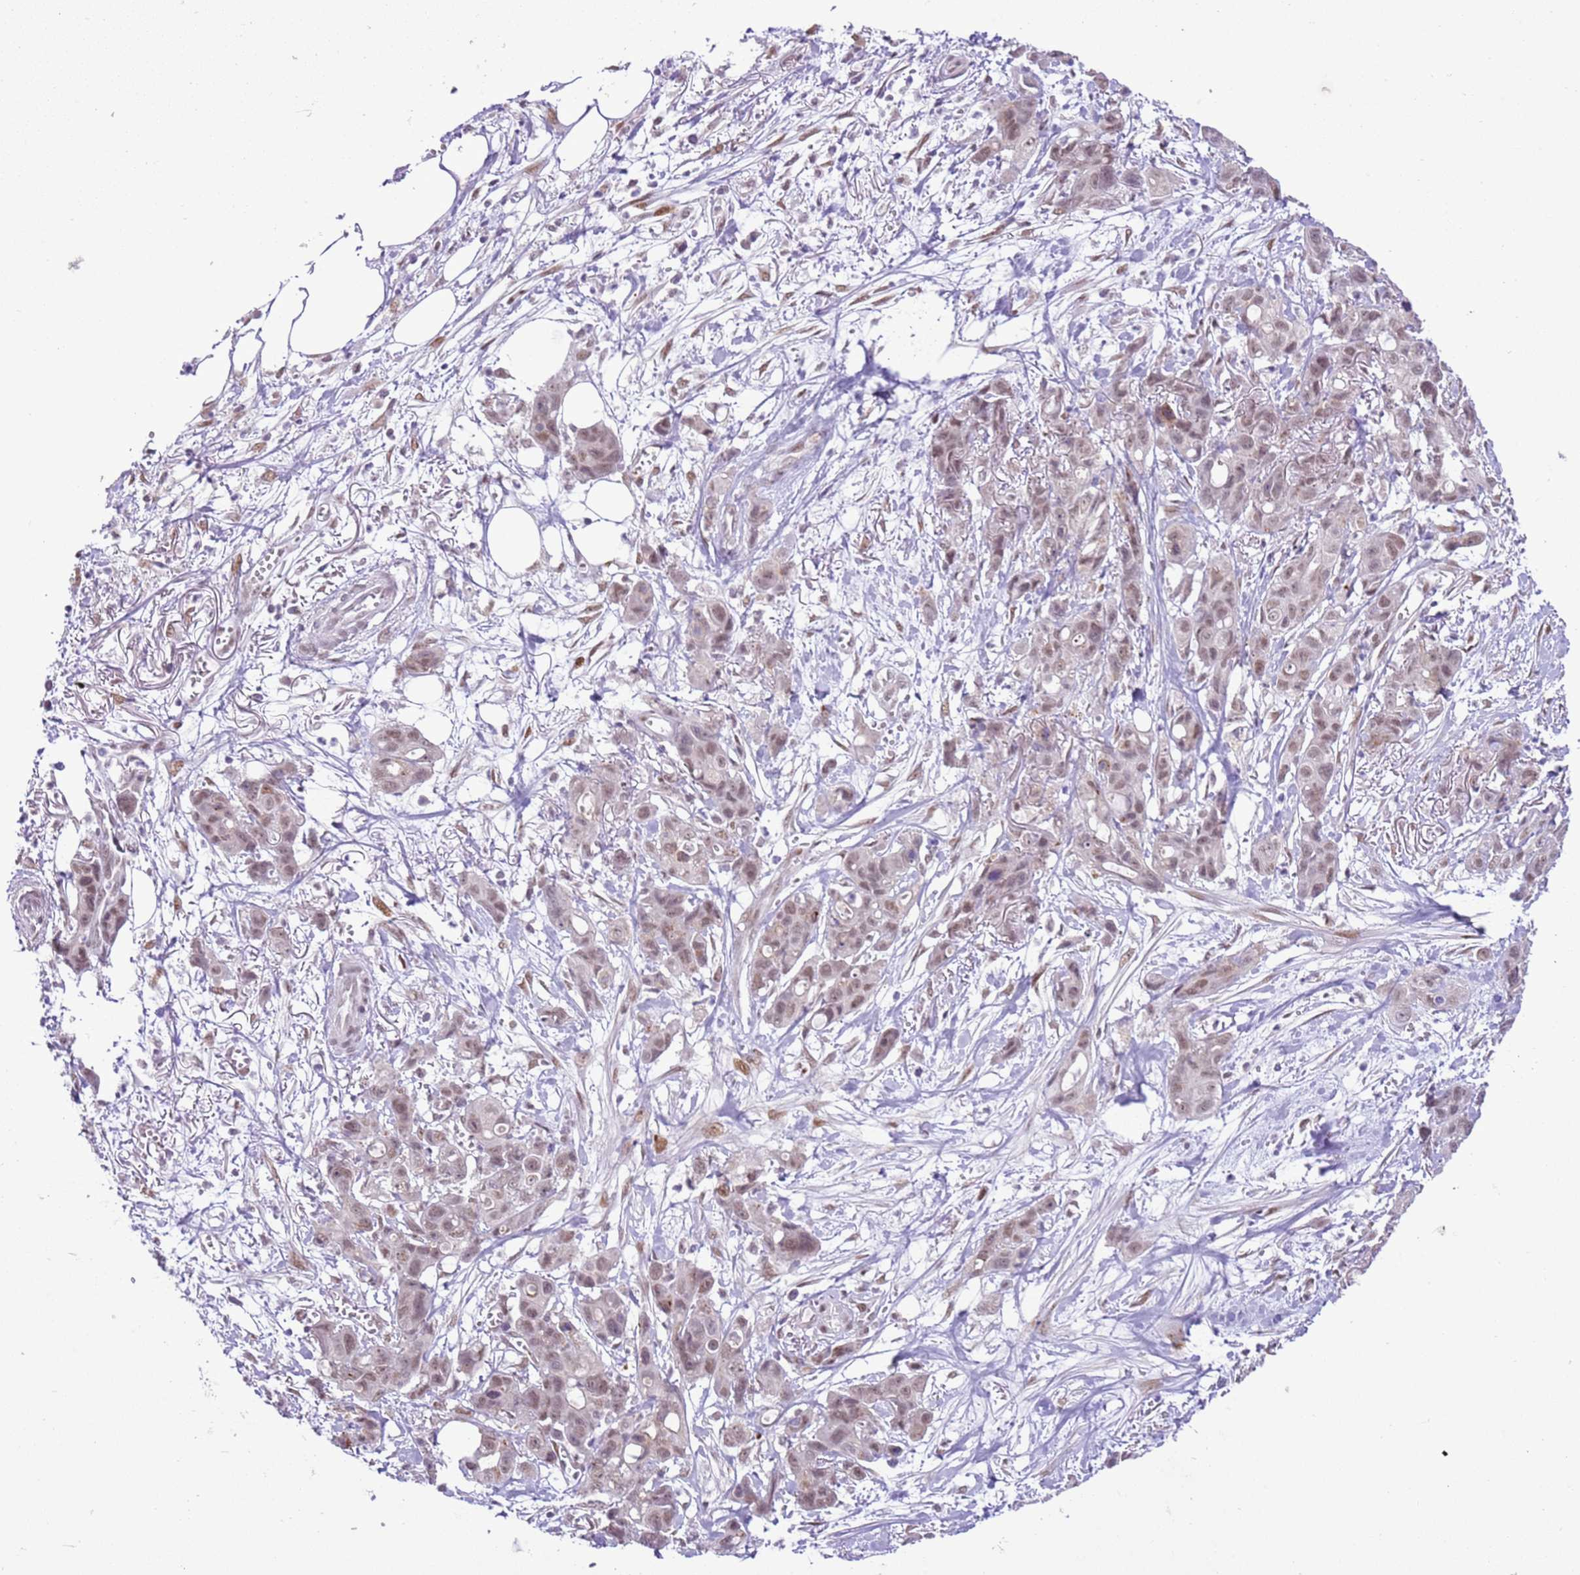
{"staining": {"intensity": "weak", "quantity": ">75%", "location": "nuclear"}, "tissue": "ovarian cancer", "cell_type": "Tumor cells", "image_type": "cancer", "snomed": [{"axis": "morphology", "description": "Cystadenocarcinoma, mucinous, NOS"}, {"axis": "topography", "description": "Ovary"}], "caption": "Weak nuclear expression for a protein is identified in approximately >75% of tumor cells of ovarian mucinous cystadenocarcinoma using immunohistochemistry.", "gene": "NACC2", "patient": {"sex": "female", "age": 70}}